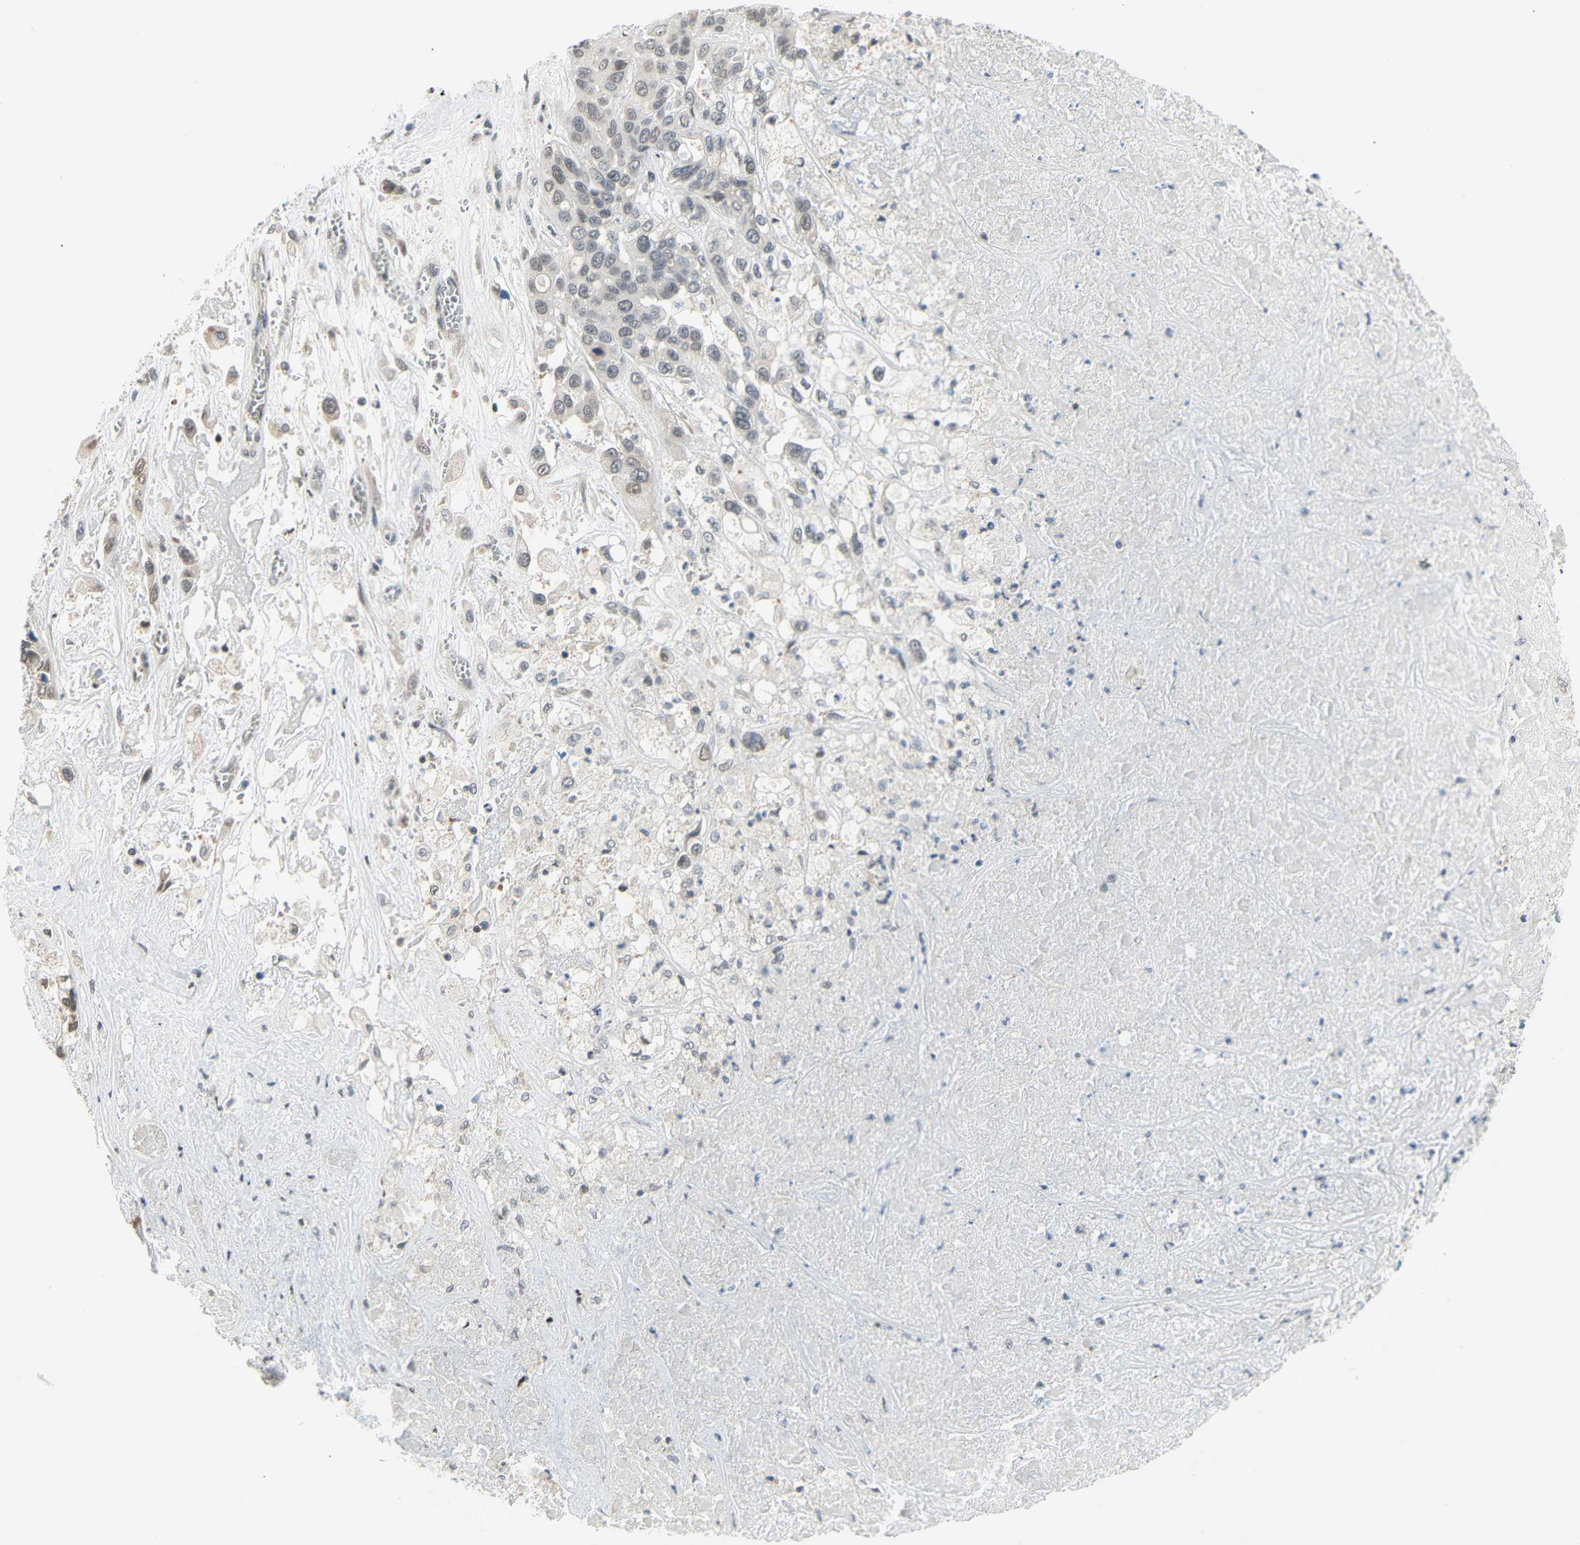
{"staining": {"intensity": "weak", "quantity": "<25%", "location": "nuclear"}, "tissue": "liver cancer", "cell_type": "Tumor cells", "image_type": "cancer", "snomed": [{"axis": "morphology", "description": "Cholangiocarcinoma"}, {"axis": "topography", "description": "Liver"}], "caption": "Immunohistochemistry of human liver cancer (cholangiocarcinoma) reveals no positivity in tumor cells.", "gene": "IMPG2", "patient": {"sex": "female", "age": 52}}